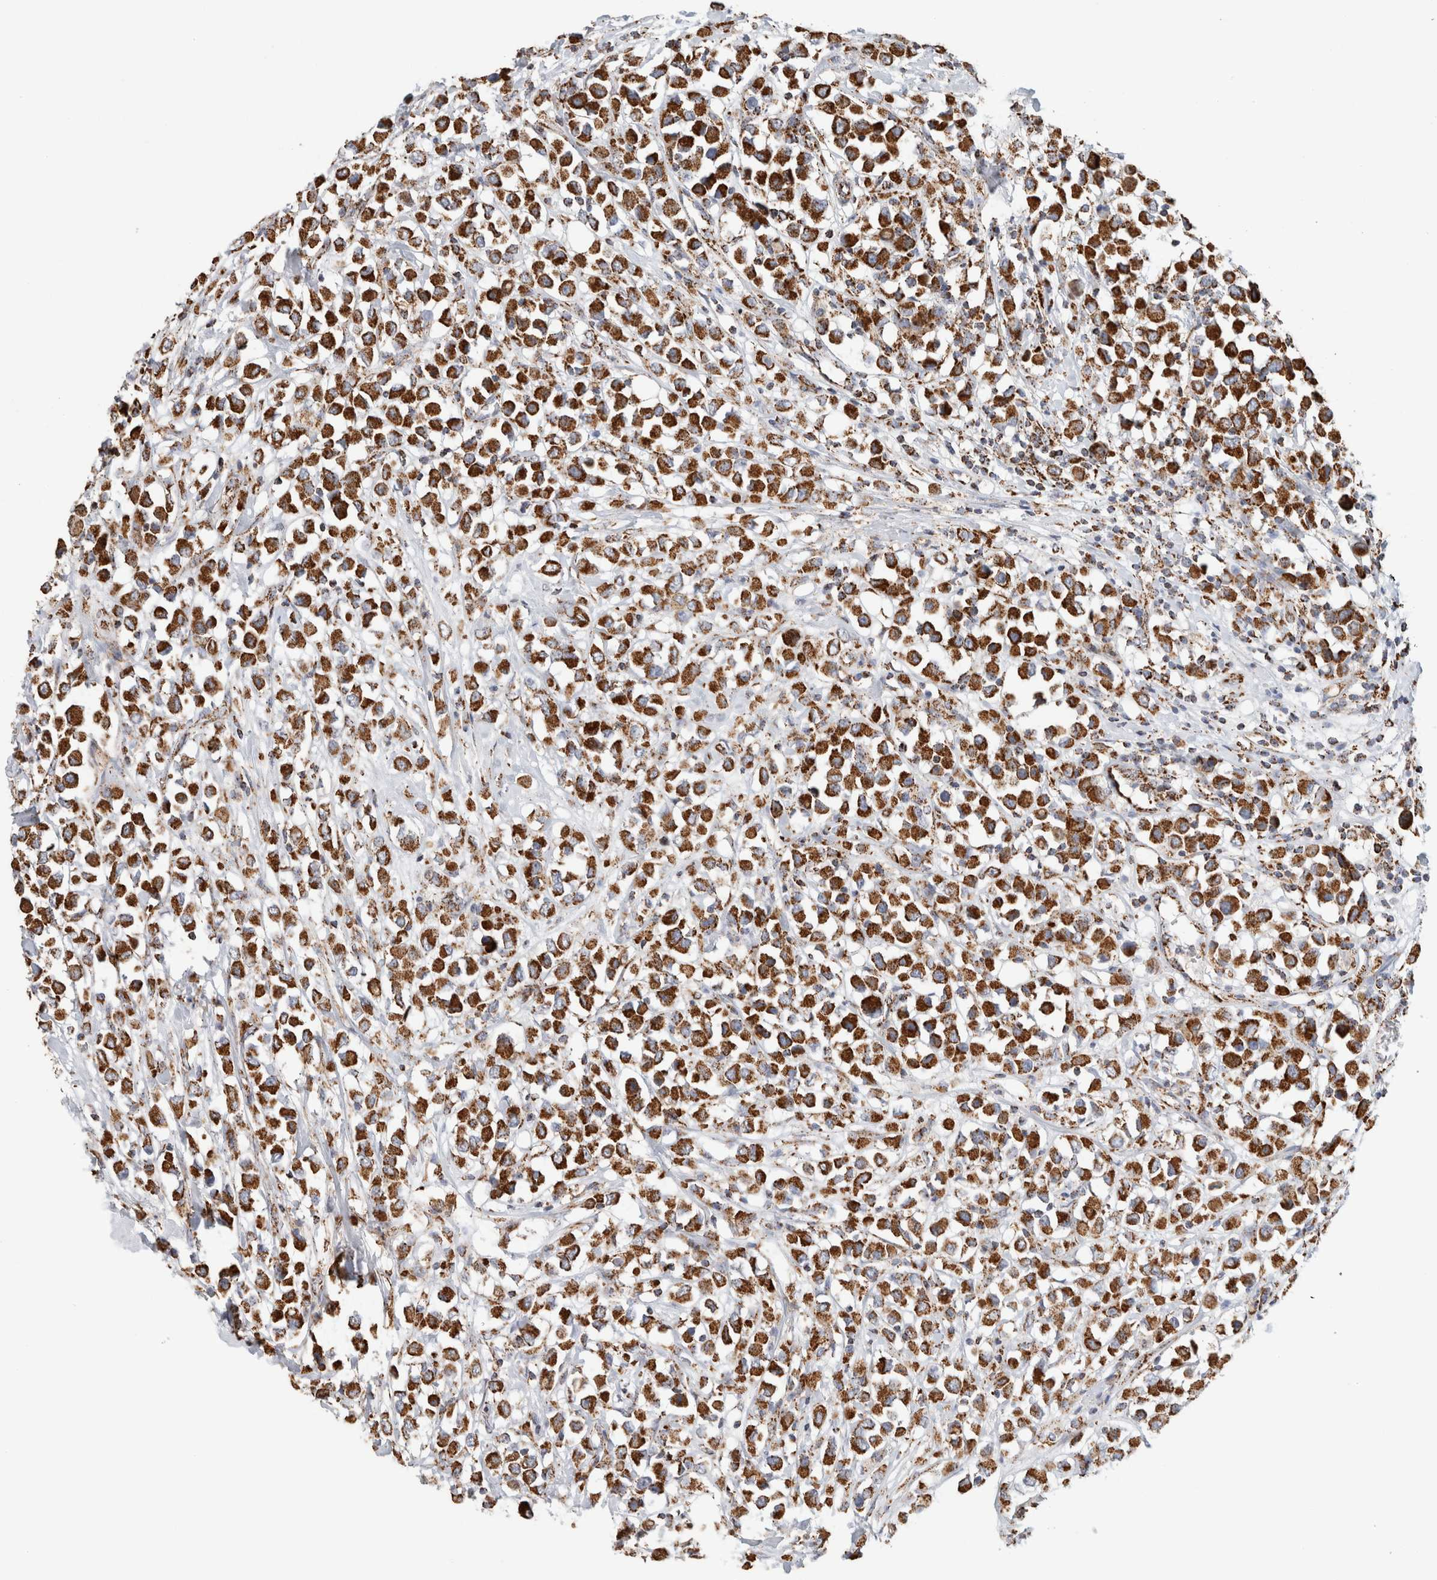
{"staining": {"intensity": "strong", "quantity": ">75%", "location": "cytoplasmic/membranous"}, "tissue": "breast cancer", "cell_type": "Tumor cells", "image_type": "cancer", "snomed": [{"axis": "morphology", "description": "Duct carcinoma"}, {"axis": "topography", "description": "Breast"}], "caption": "High-magnification brightfield microscopy of breast cancer (invasive ductal carcinoma) stained with DAB (brown) and counterstained with hematoxylin (blue). tumor cells exhibit strong cytoplasmic/membranous expression is identified in approximately>75% of cells. (Stains: DAB in brown, nuclei in blue, Microscopy: brightfield microscopy at high magnification).", "gene": "C1QBP", "patient": {"sex": "female", "age": 61}}